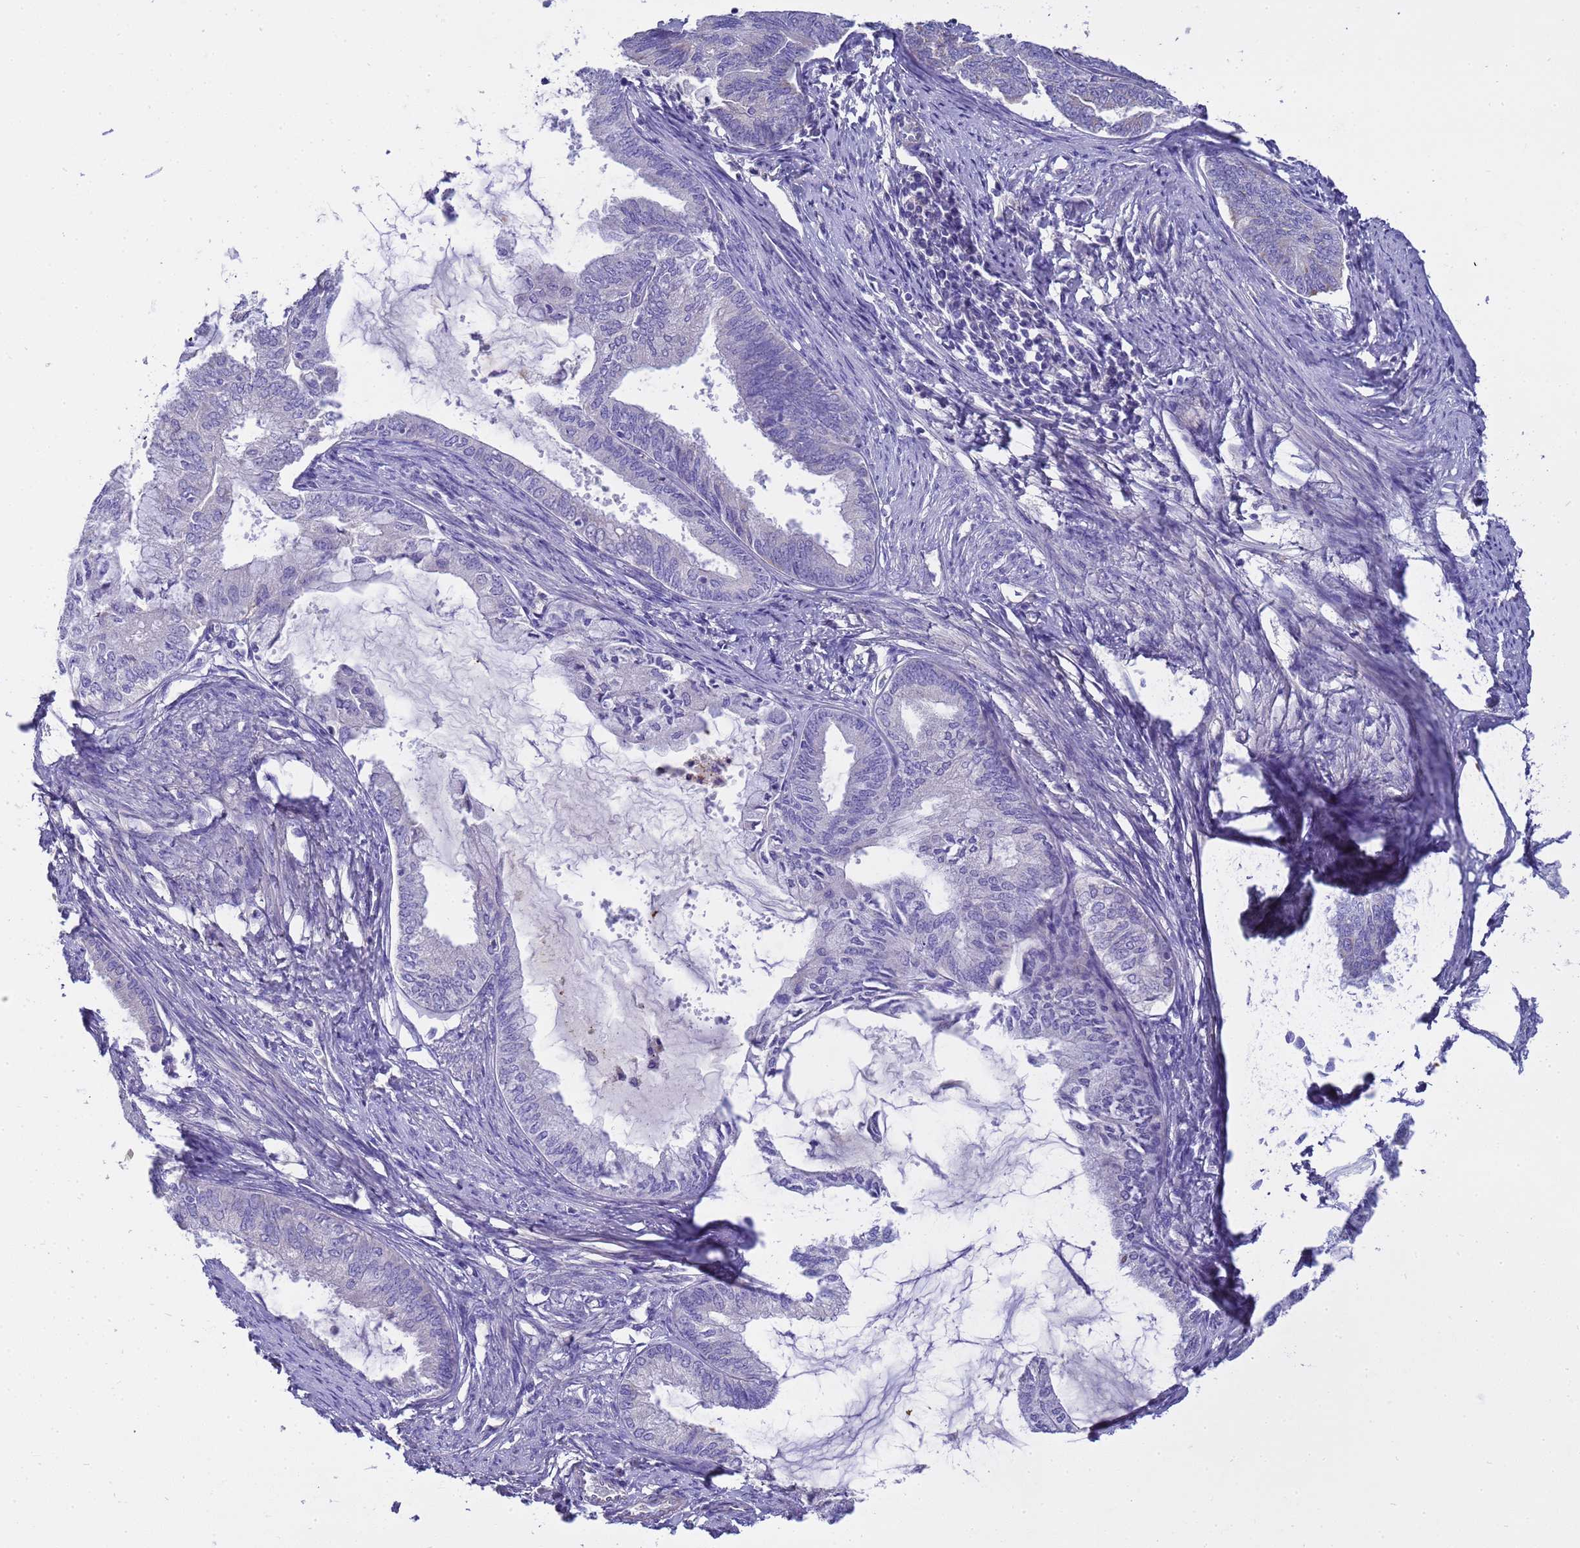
{"staining": {"intensity": "negative", "quantity": "none", "location": "none"}, "tissue": "endometrial cancer", "cell_type": "Tumor cells", "image_type": "cancer", "snomed": [{"axis": "morphology", "description": "Adenocarcinoma, NOS"}, {"axis": "topography", "description": "Endometrium"}], "caption": "An immunohistochemistry image of adenocarcinoma (endometrial) is shown. There is no staining in tumor cells of adenocarcinoma (endometrial).", "gene": "RIPPLY2", "patient": {"sex": "female", "age": 86}}